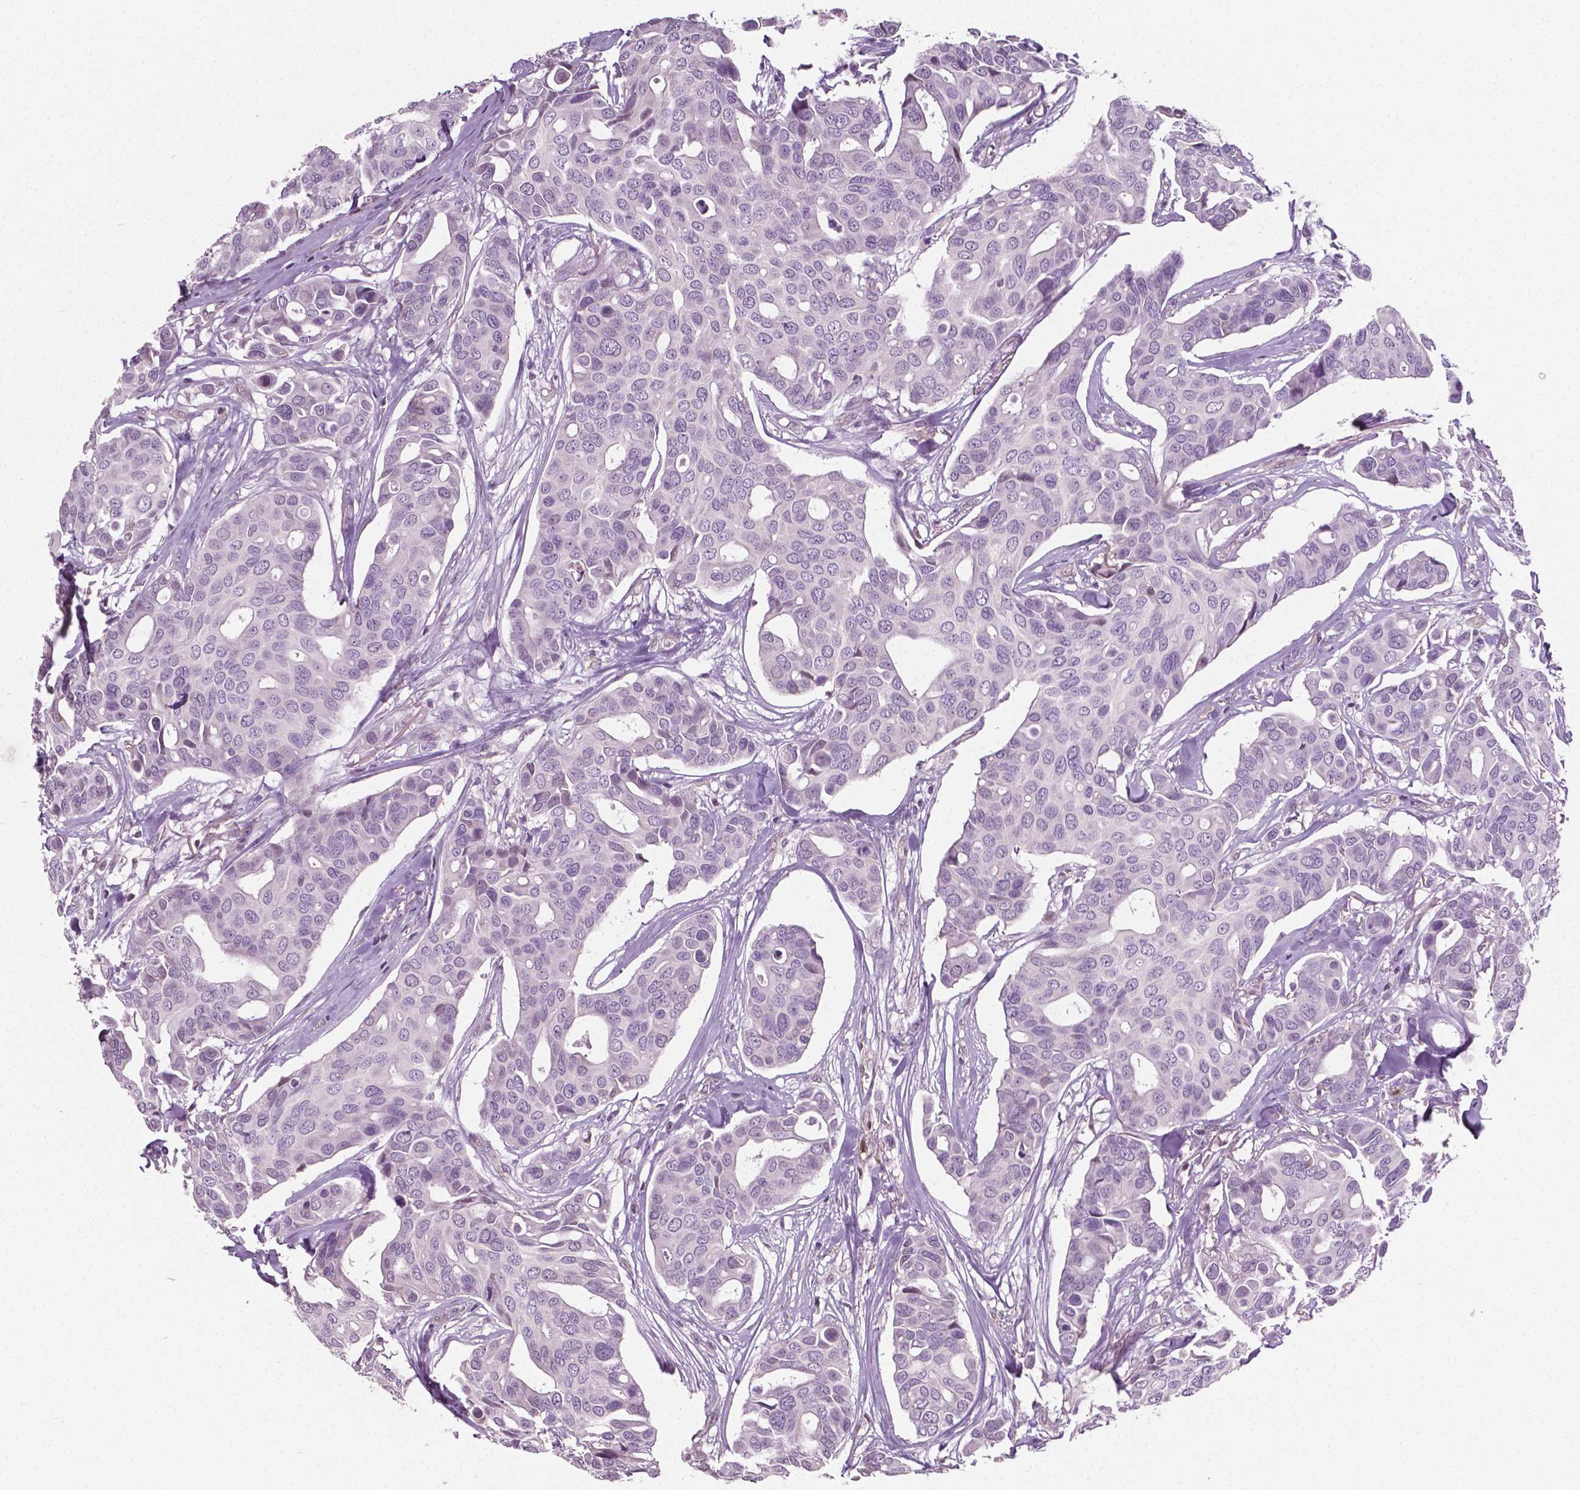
{"staining": {"intensity": "negative", "quantity": "none", "location": "none"}, "tissue": "breast cancer", "cell_type": "Tumor cells", "image_type": "cancer", "snomed": [{"axis": "morphology", "description": "Duct carcinoma"}, {"axis": "topography", "description": "Breast"}], "caption": "The image demonstrates no significant expression in tumor cells of breast cancer.", "gene": "PTX3", "patient": {"sex": "female", "age": 54}}